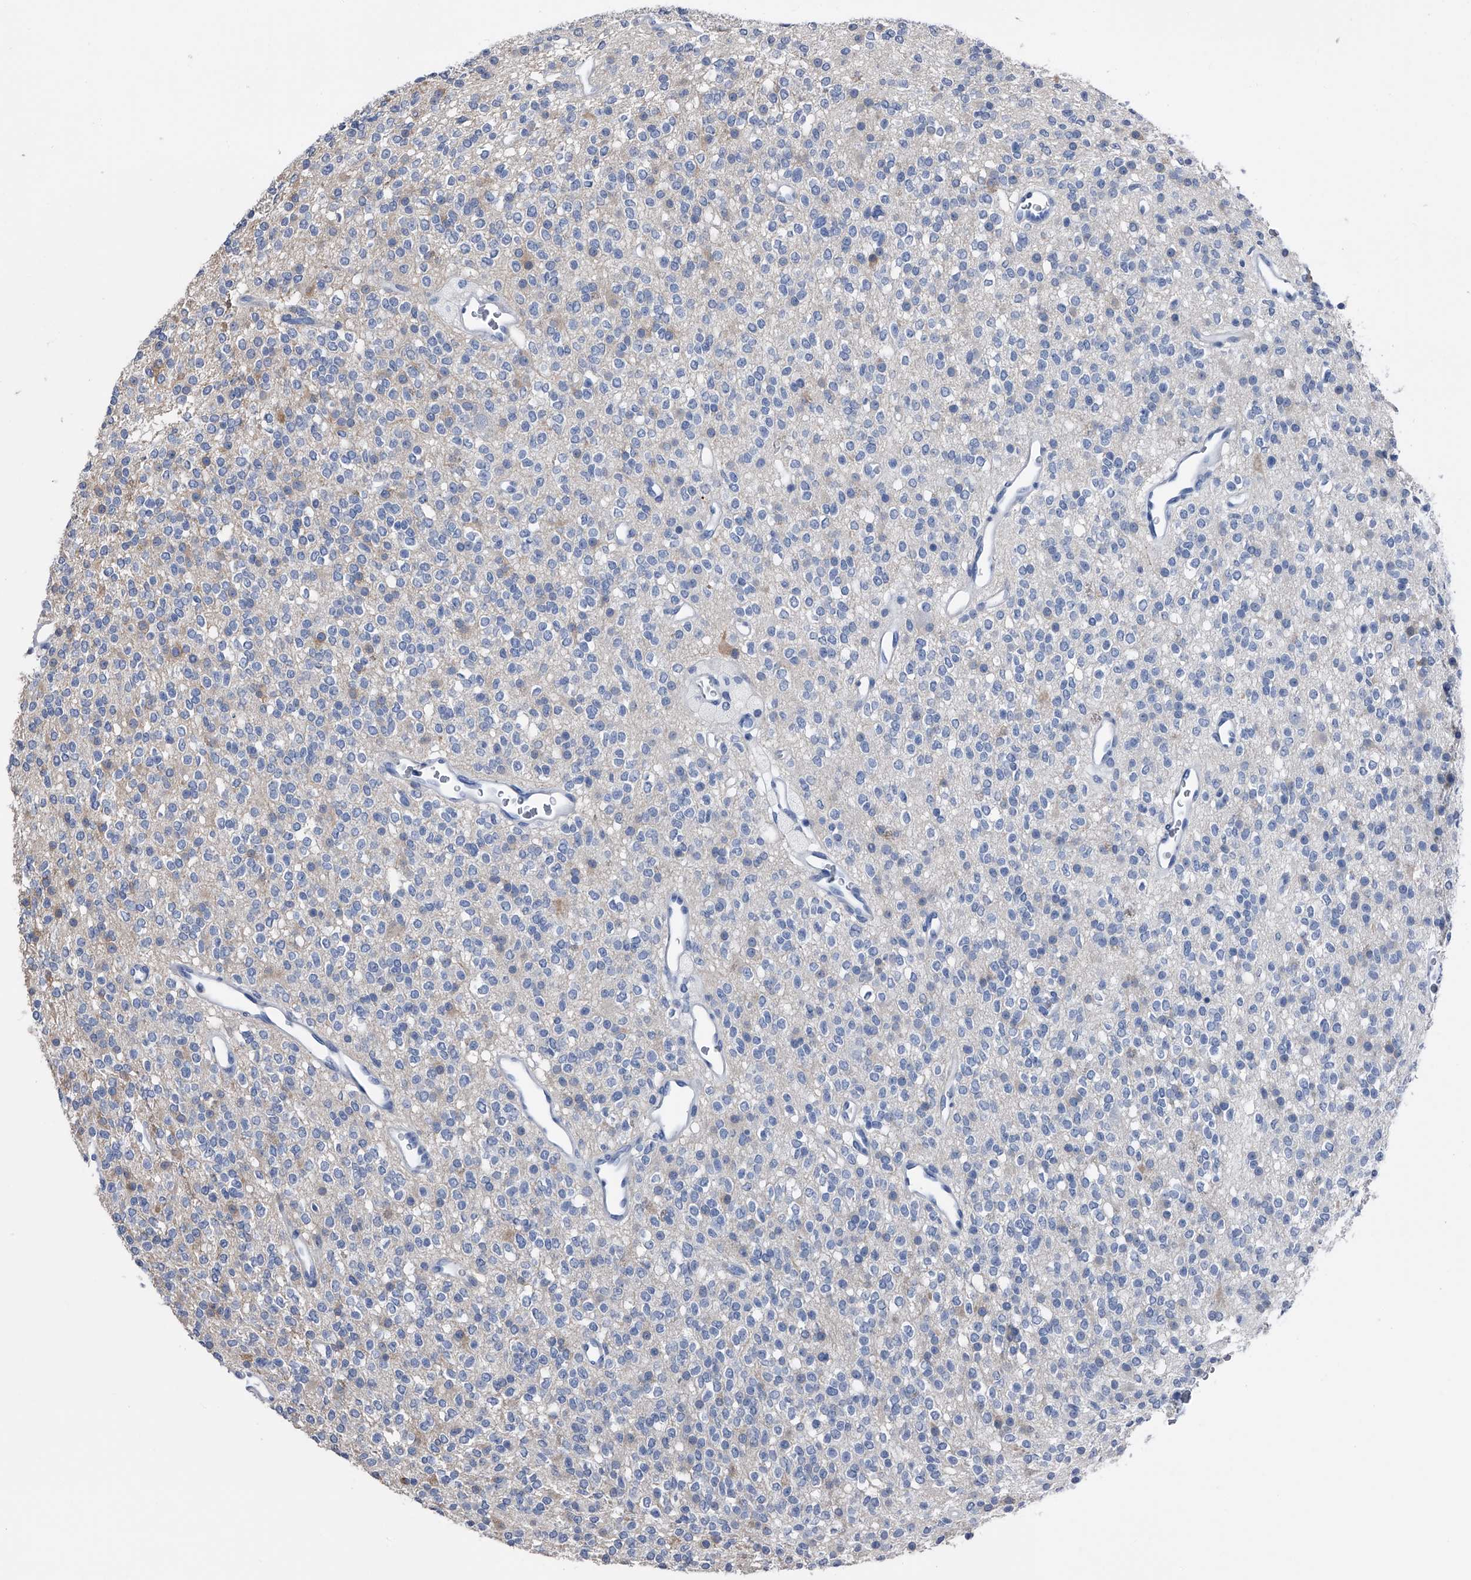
{"staining": {"intensity": "negative", "quantity": "none", "location": "none"}, "tissue": "glioma", "cell_type": "Tumor cells", "image_type": "cancer", "snomed": [{"axis": "morphology", "description": "Glioma, malignant, High grade"}, {"axis": "topography", "description": "Brain"}], "caption": "Tumor cells are negative for brown protein staining in glioma.", "gene": "KIF13A", "patient": {"sex": "male", "age": 34}}